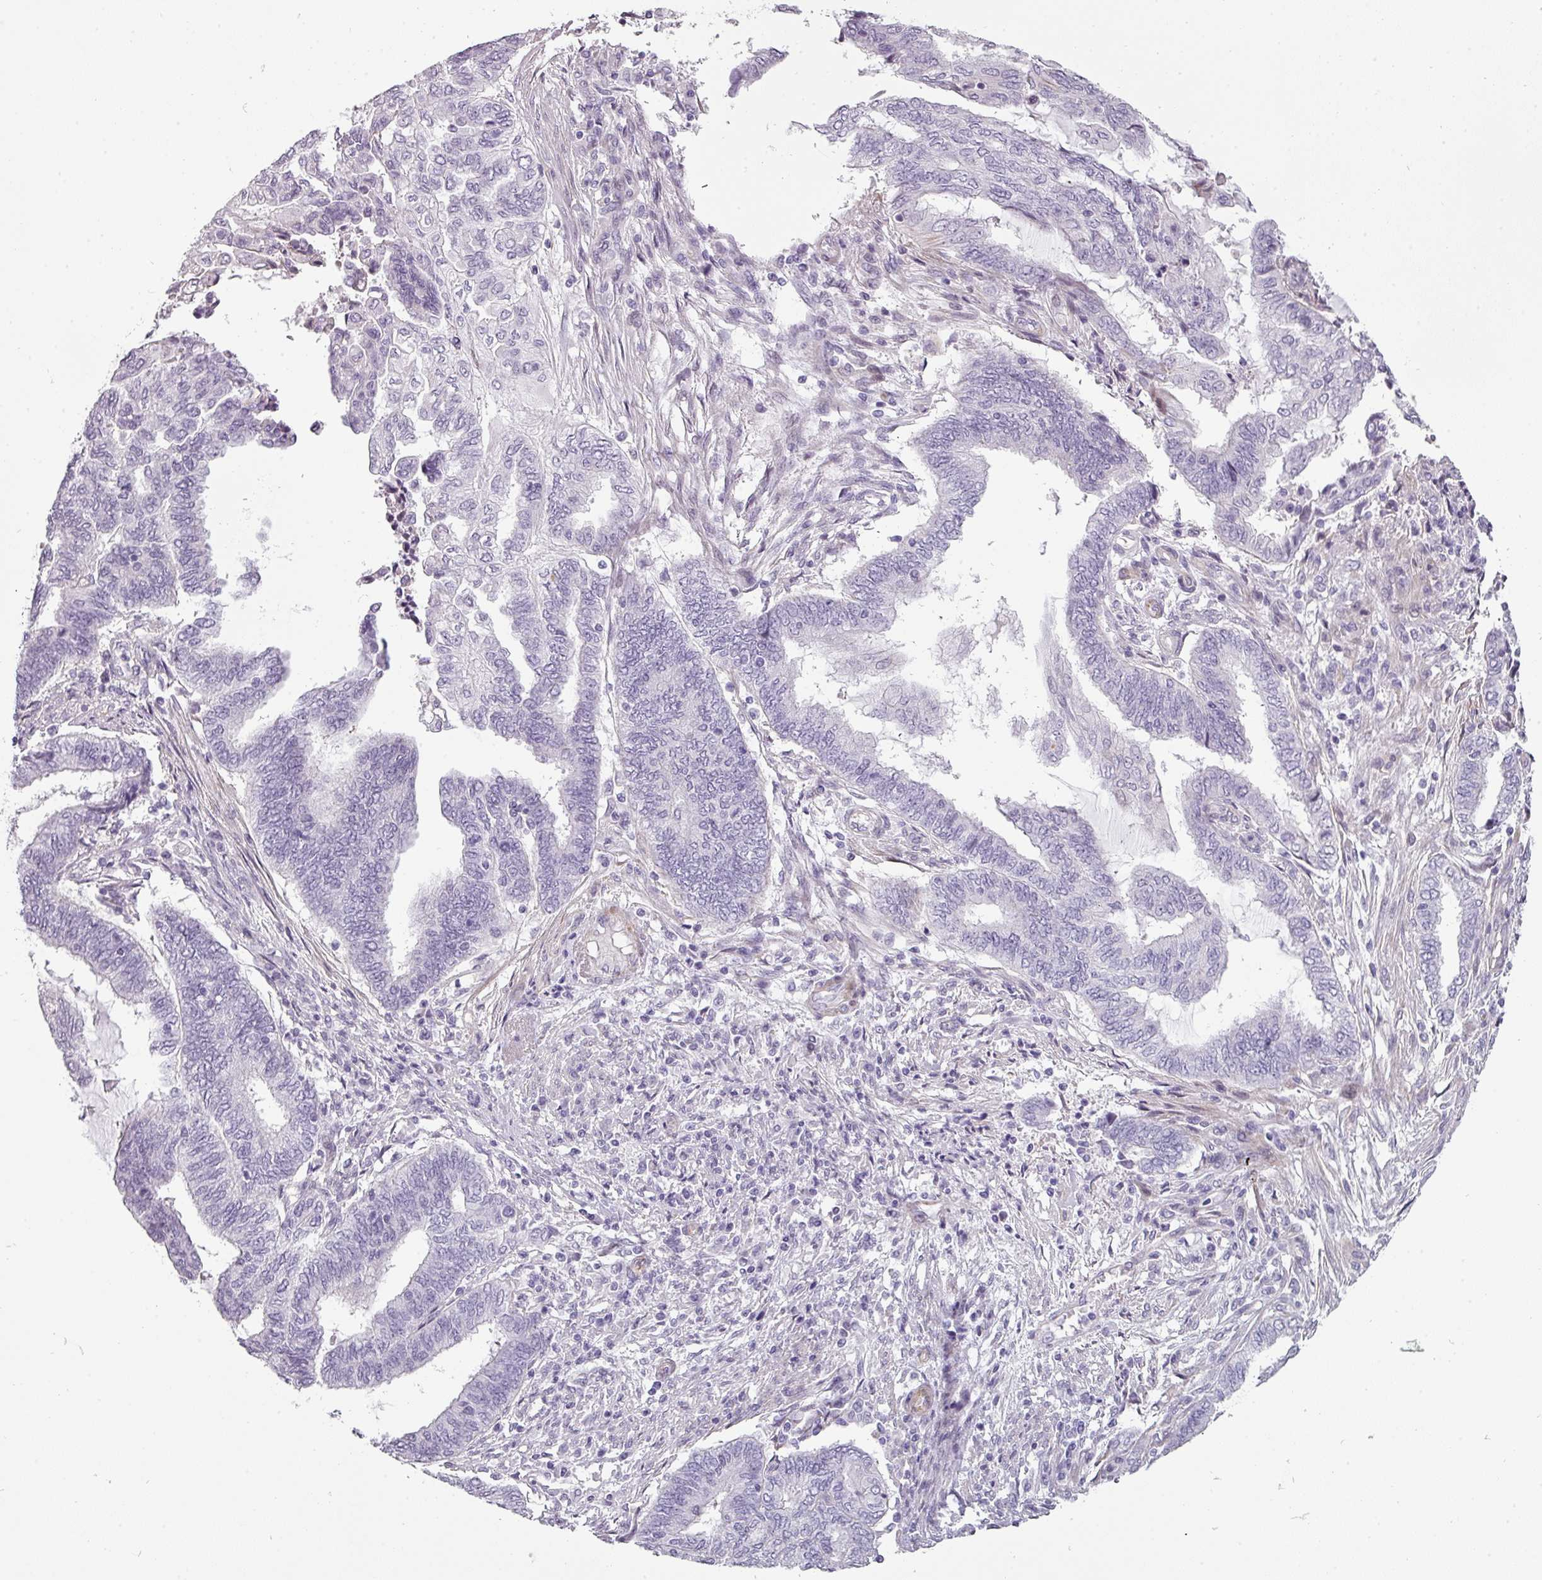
{"staining": {"intensity": "negative", "quantity": "none", "location": "none"}, "tissue": "endometrial cancer", "cell_type": "Tumor cells", "image_type": "cancer", "snomed": [{"axis": "morphology", "description": "Adenocarcinoma, NOS"}, {"axis": "topography", "description": "Uterus"}, {"axis": "topography", "description": "Endometrium"}], "caption": "Protein analysis of endometrial cancer shows no significant expression in tumor cells.", "gene": "CHRDL1", "patient": {"sex": "female", "age": 70}}